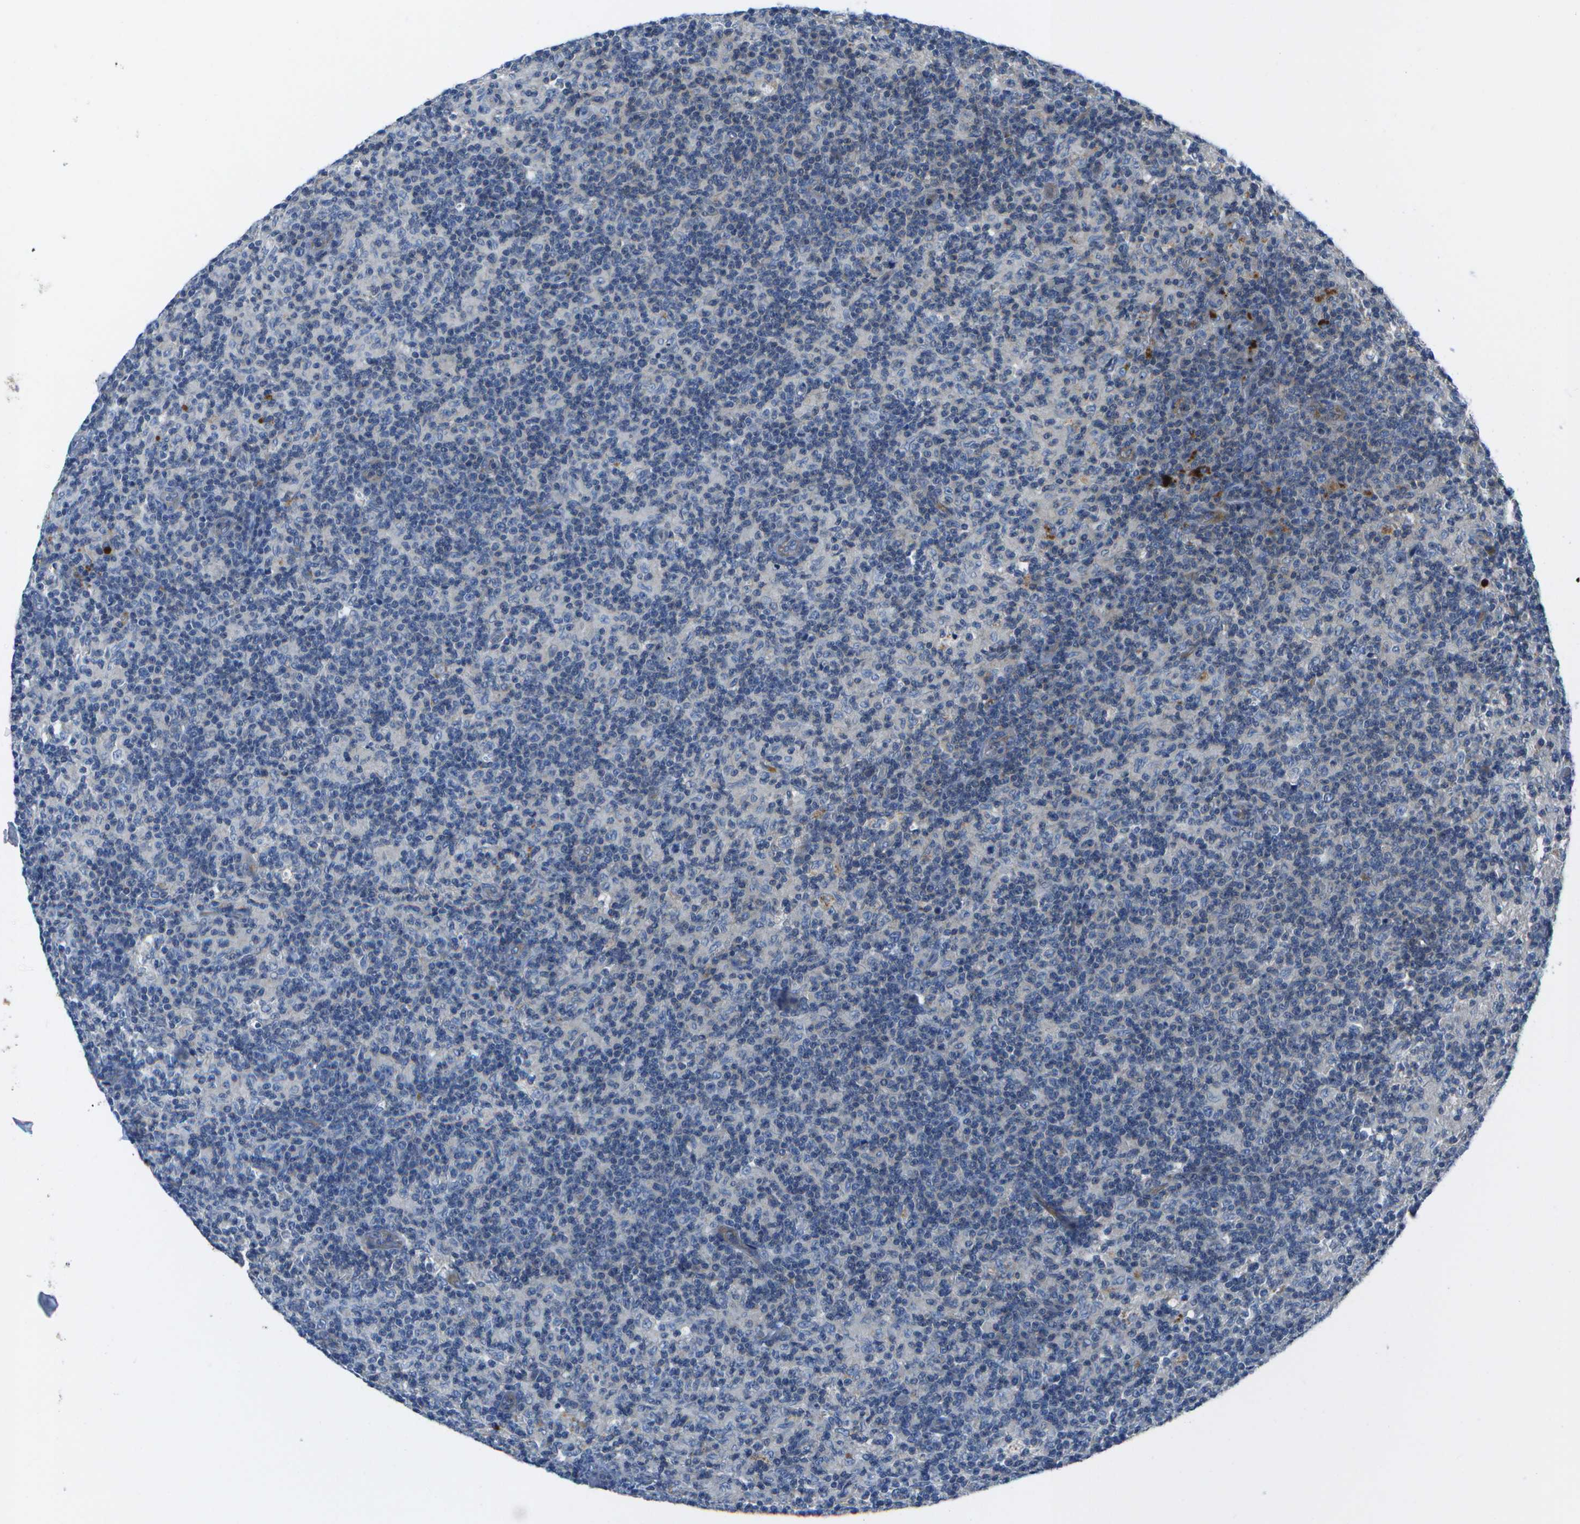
{"staining": {"intensity": "negative", "quantity": "none", "location": "none"}, "tissue": "lymph node", "cell_type": "Germinal center cells", "image_type": "normal", "snomed": [{"axis": "morphology", "description": "Normal tissue, NOS"}, {"axis": "morphology", "description": "Inflammation, NOS"}, {"axis": "topography", "description": "Lymph node"}], "caption": "Immunohistochemistry image of unremarkable lymph node stained for a protein (brown), which demonstrates no positivity in germinal center cells.", "gene": "DCT", "patient": {"sex": "male", "age": 55}}